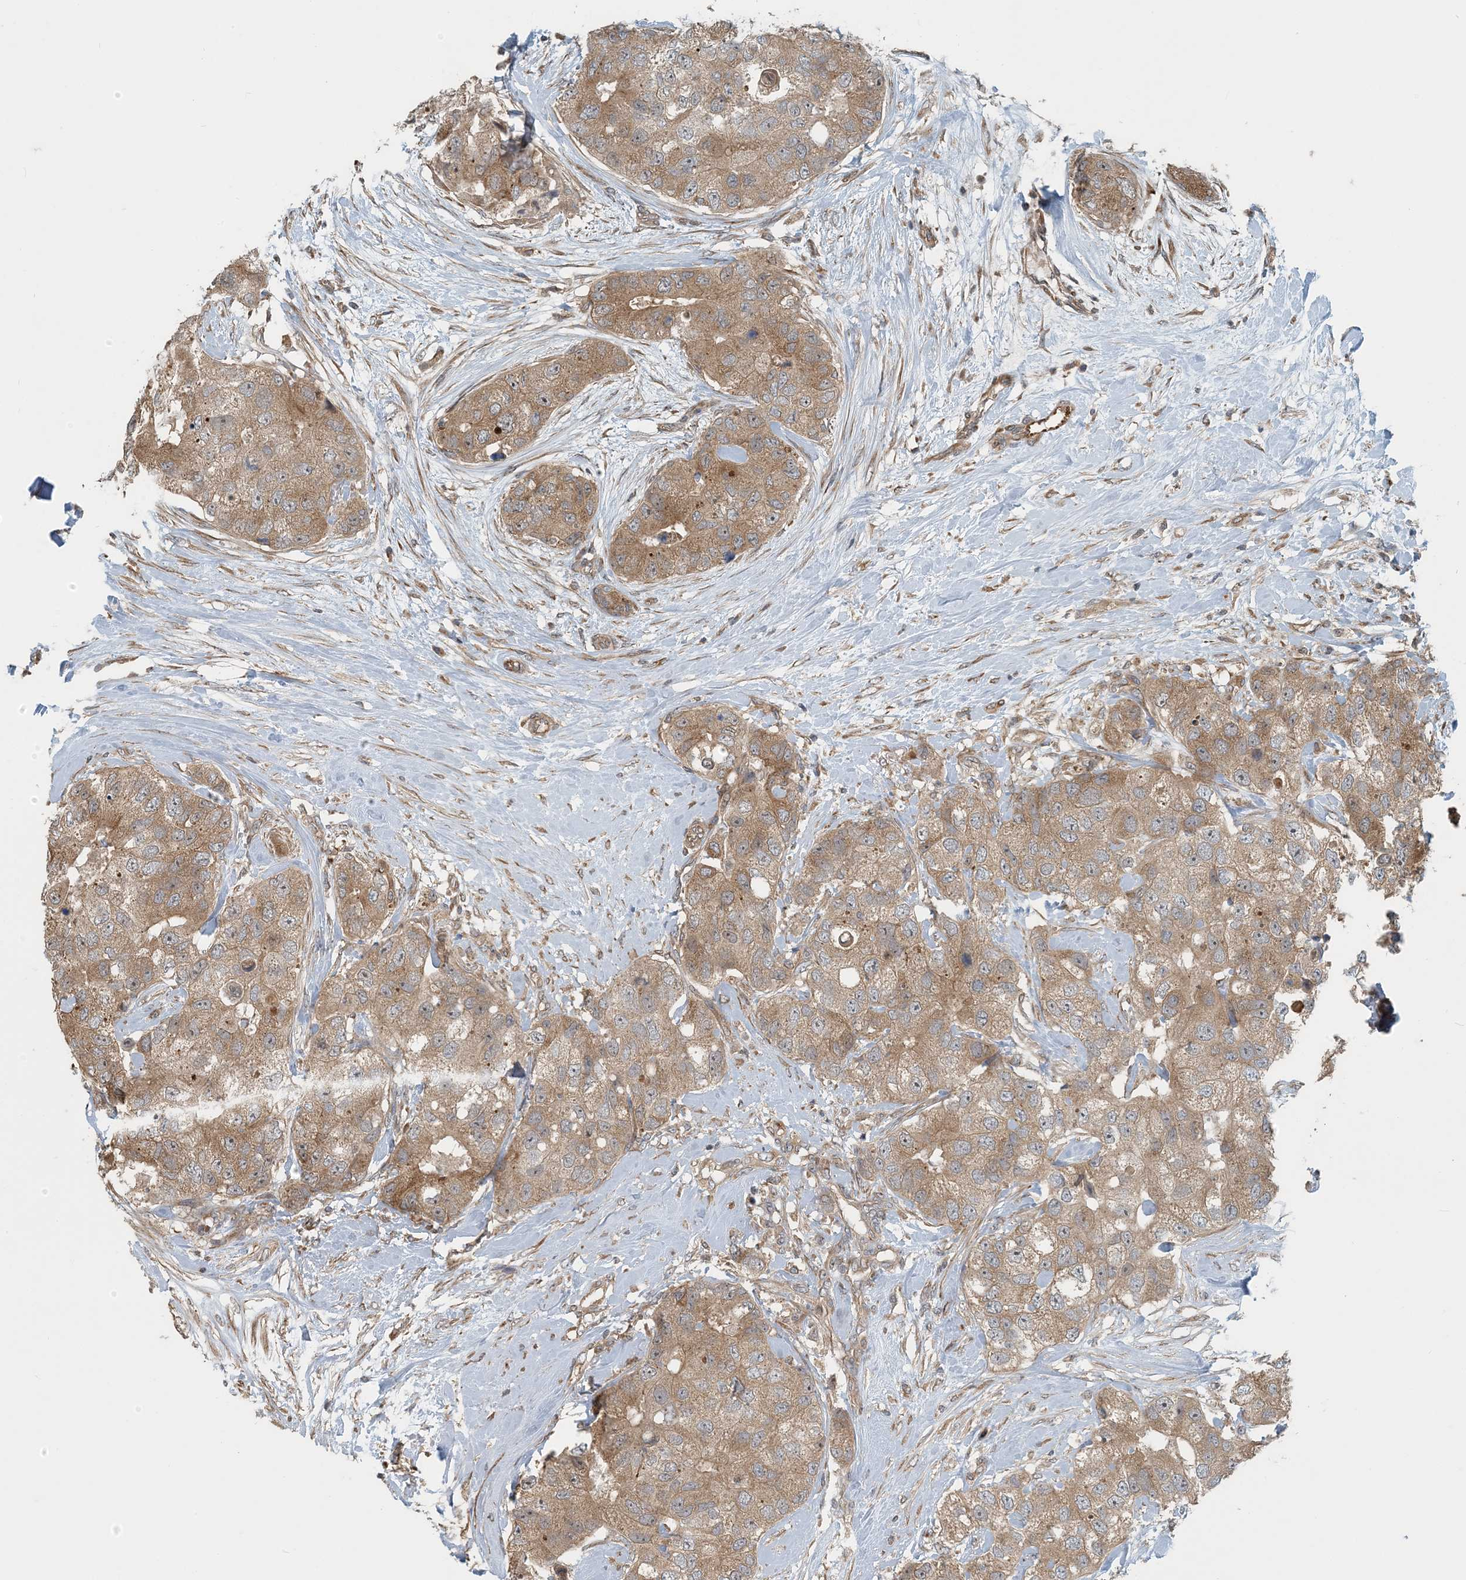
{"staining": {"intensity": "moderate", "quantity": ">75%", "location": "cytoplasmic/membranous"}, "tissue": "breast cancer", "cell_type": "Tumor cells", "image_type": "cancer", "snomed": [{"axis": "morphology", "description": "Duct carcinoma"}, {"axis": "topography", "description": "Breast"}], "caption": "Approximately >75% of tumor cells in breast invasive ductal carcinoma reveal moderate cytoplasmic/membranous protein staining as visualized by brown immunohistochemical staining.", "gene": "ZBTB3", "patient": {"sex": "female", "age": 62}}